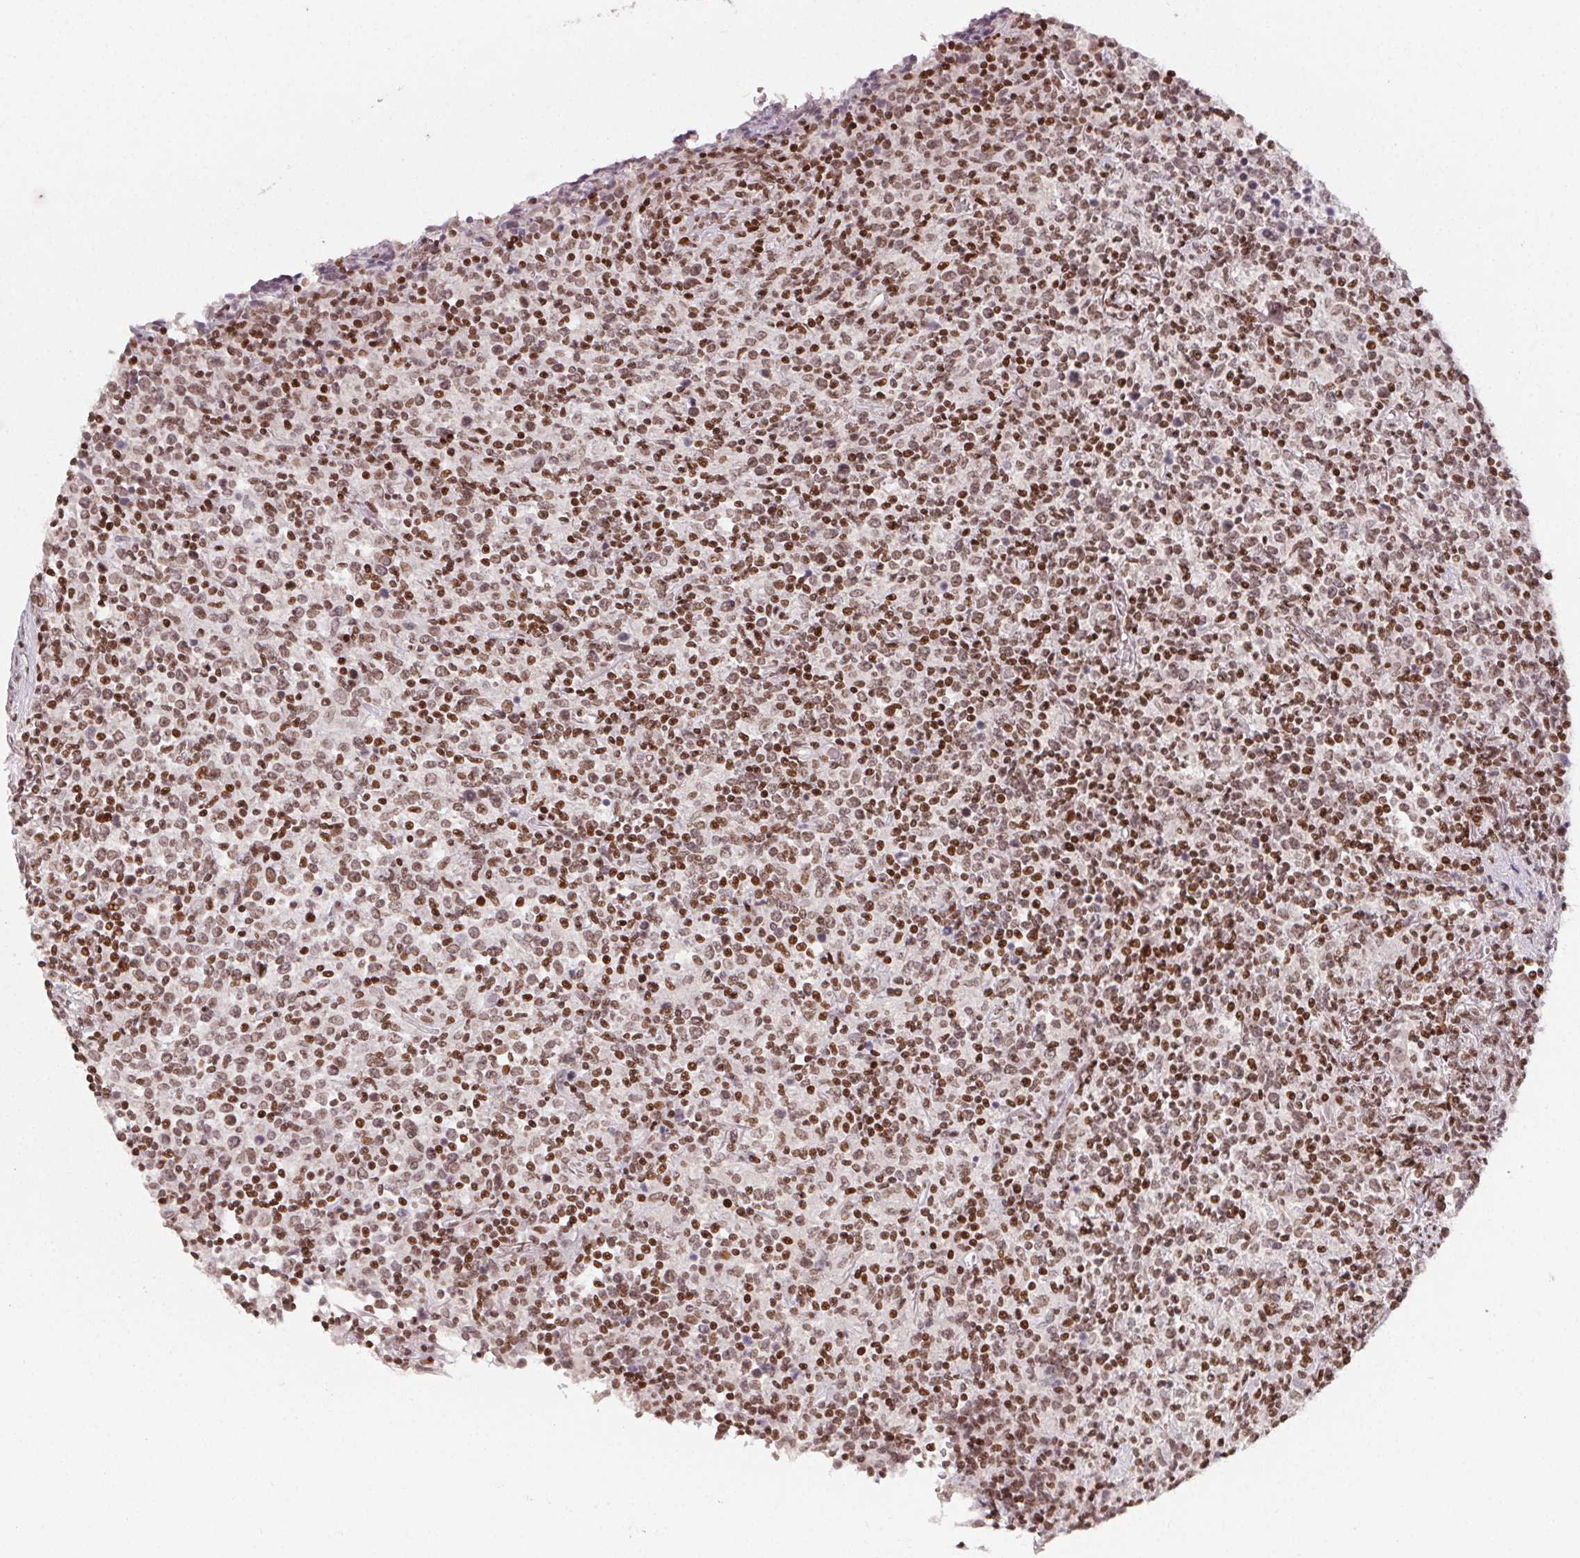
{"staining": {"intensity": "moderate", "quantity": ">75%", "location": "nuclear"}, "tissue": "lymphoma", "cell_type": "Tumor cells", "image_type": "cancer", "snomed": [{"axis": "morphology", "description": "Malignant lymphoma, non-Hodgkin's type, High grade"}, {"axis": "topography", "description": "Lung"}], "caption": "This micrograph reveals high-grade malignant lymphoma, non-Hodgkin's type stained with IHC to label a protein in brown. The nuclear of tumor cells show moderate positivity for the protein. Nuclei are counter-stained blue.", "gene": "KMT2A", "patient": {"sex": "male", "age": 79}}